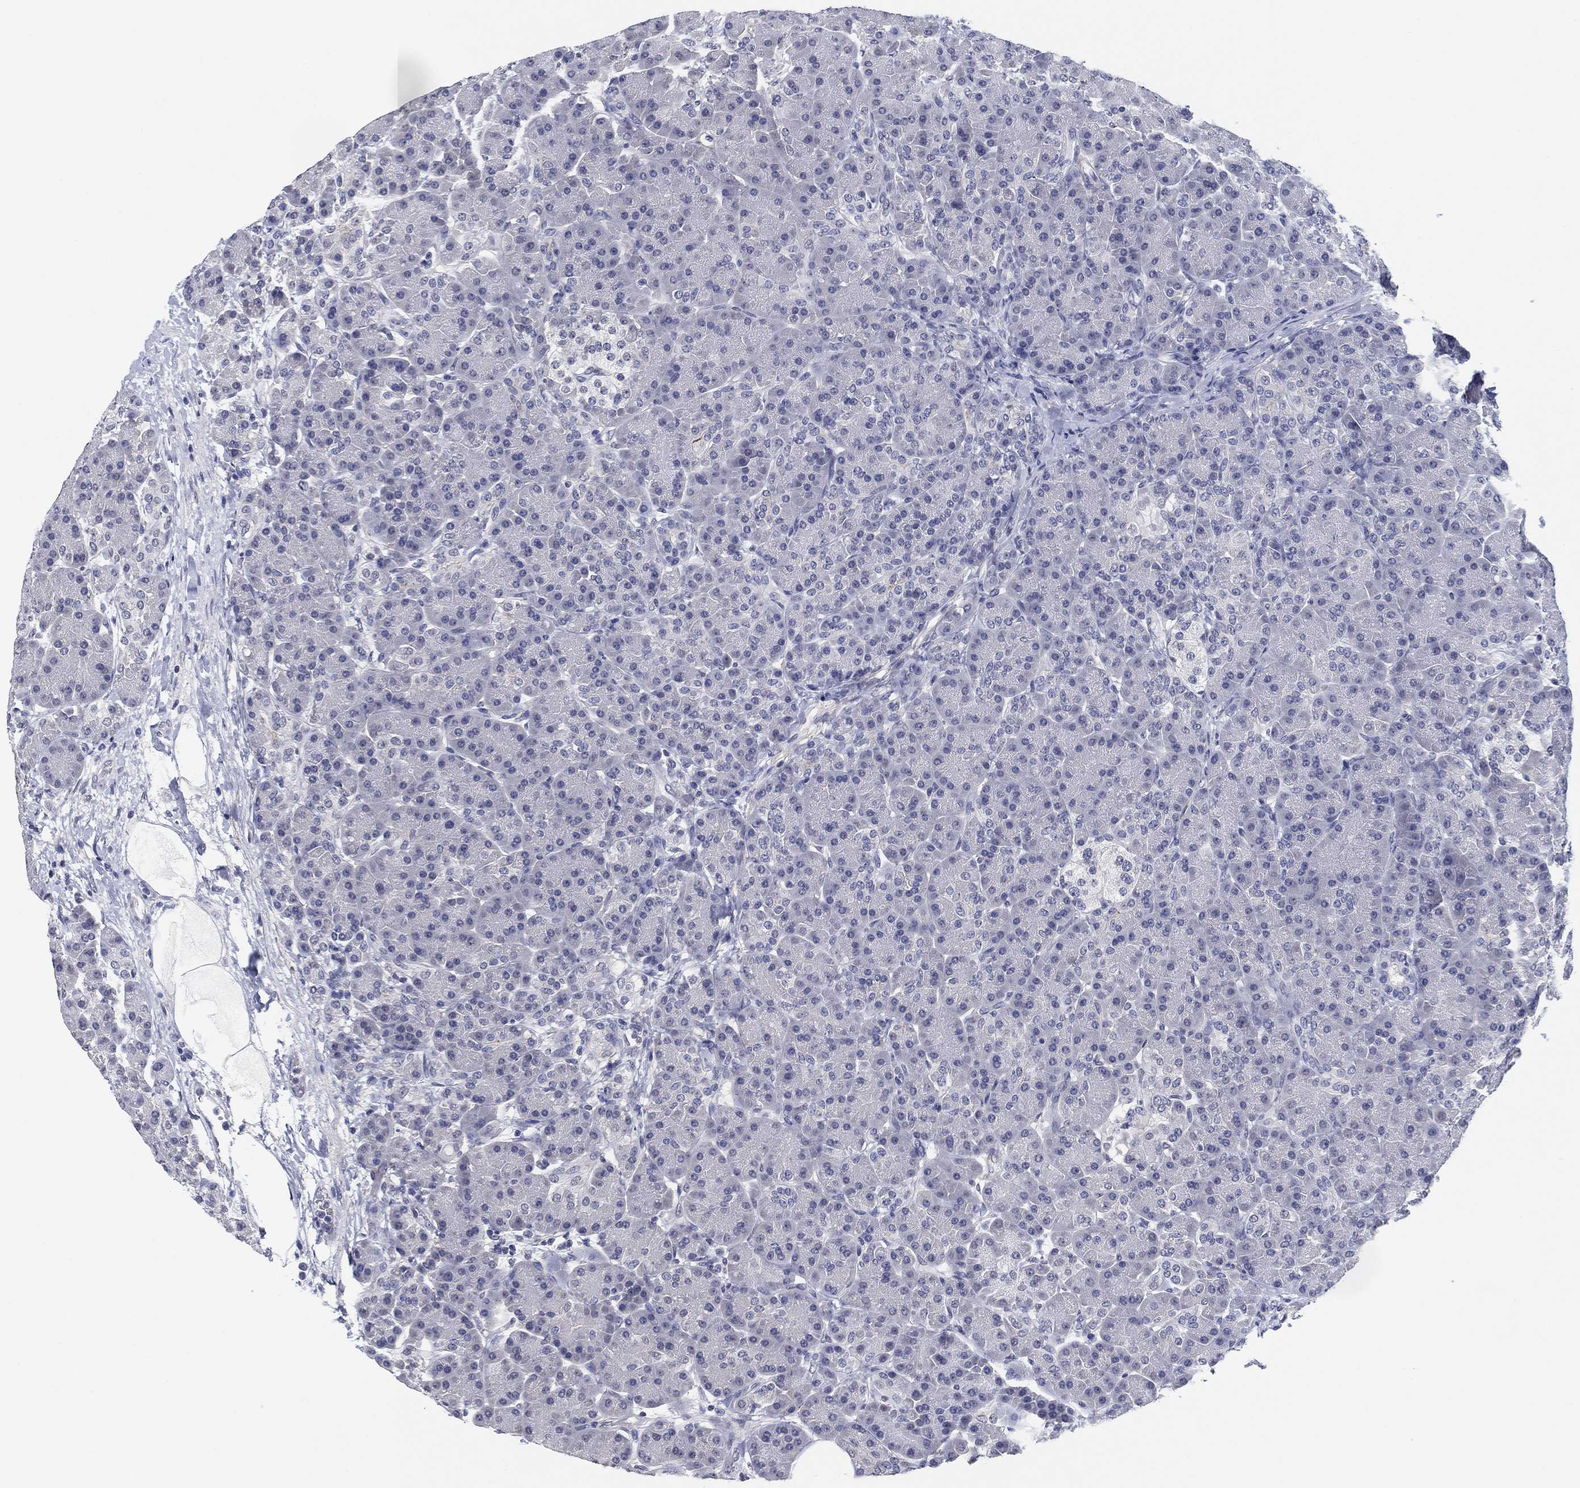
{"staining": {"intensity": "negative", "quantity": "none", "location": "none"}, "tissue": "pancreas", "cell_type": "Exocrine glandular cells", "image_type": "normal", "snomed": [{"axis": "morphology", "description": "Normal tissue, NOS"}, {"axis": "topography", "description": "Pancreas"}], "caption": "High magnification brightfield microscopy of benign pancreas stained with DAB (3,3'-diaminobenzidine) (brown) and counterstained with hematoxylin (blue): exocrine glandular cells show no significant expression. The staining is performed using DAB brown chromogen with nuclei counter-stained in using hematoxylin.", "gene": "OTUB2", "patient": {"sex": "female", "age": 63}}